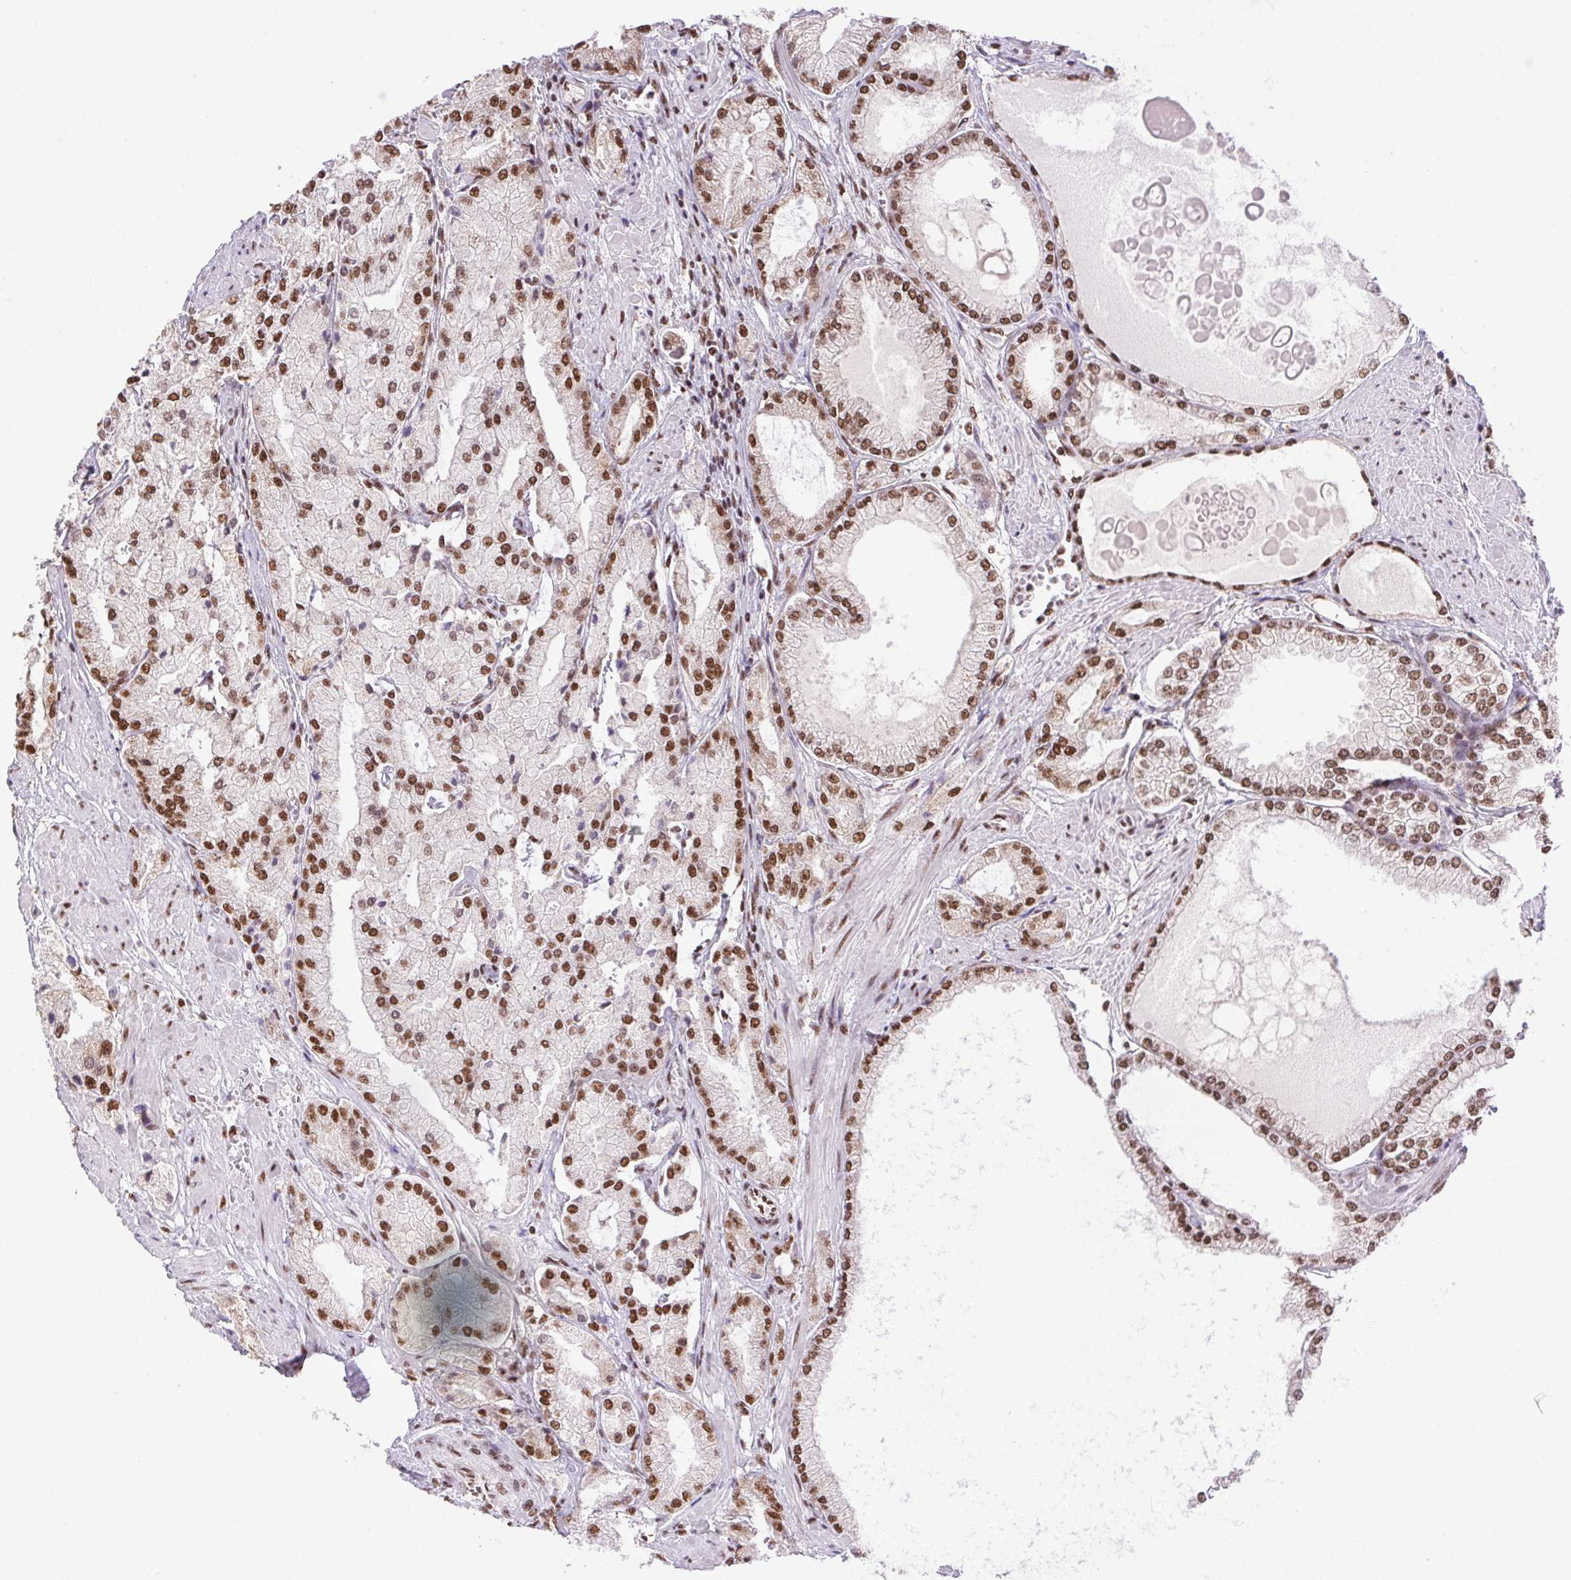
{"staining": {"intensity": "moderate", "quantity": ">75%", "location": "nuclear"}, "tissue": "prostate cancer", "cell_type": "Tumor cells", "image_type": "cancer", "snomed": [{"axis": "morphology", "description": "Adenocarcinoma, High grade"}, {"axis": "topography", "description": "Prostate"}], "caption": "Prostate cancer stained with immunohistochemistry (IHC) exhibits moderate nuclear expression in about >75% of tumor cells. (DAB IHC, brown staining for protein, blue staining for nuclei).", "gene": "ZNF207", "patient": {"sex": "male", "age": 68}}